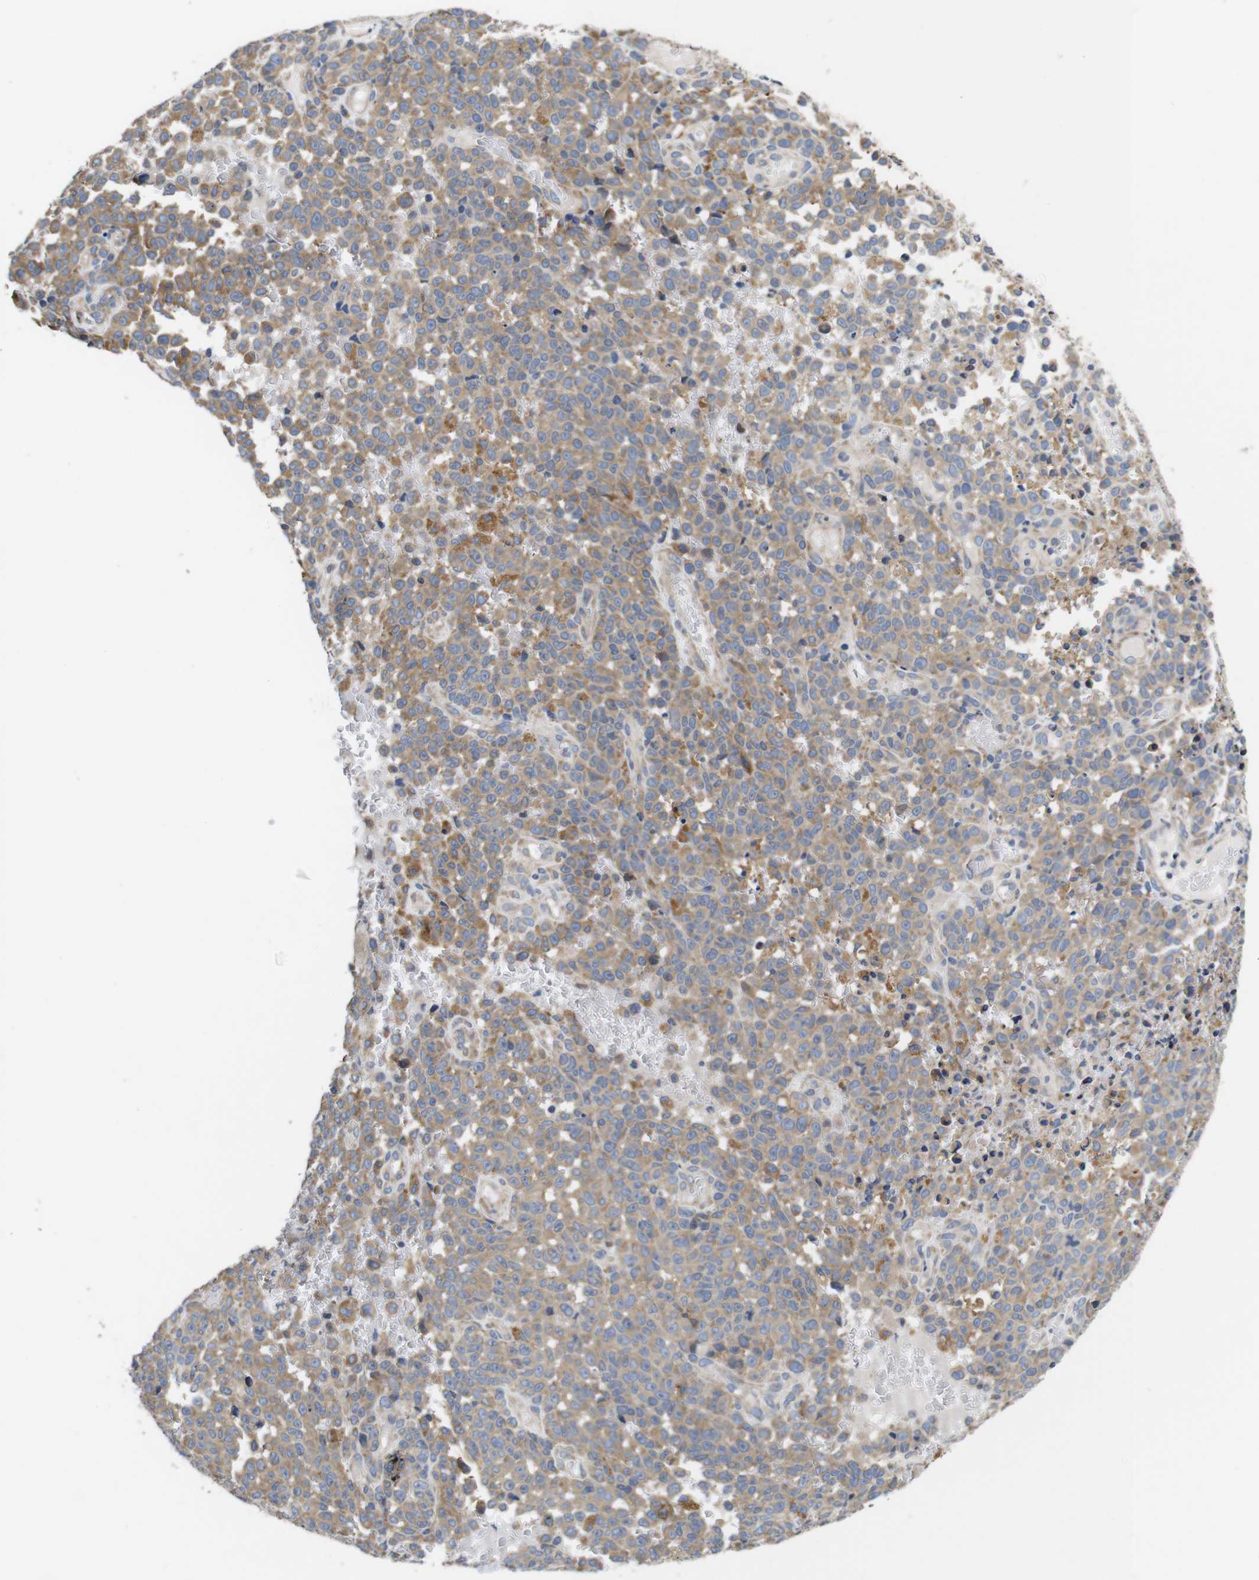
{"staining": {"intensity": "moderate", "quantity": ">75%", "location": "cytoplasmic/membranous"}, "tissue": "melanoma", "cell_type": "Tumor cells", "image_type": "cancer", "snomed": [{"axis": "morphology", "description": "Malignant melanoma, NOS"}, {"axis": "topography", "description": "Skin"}], "caption": "Protein staining by immunohistochemistry exhibits moderate cytoplasmic/membranous expression in approximately >75% of tumor cells in melanoma.", "gene": "MARCHF7", "patient": {"sex": "female", "age": 82}}